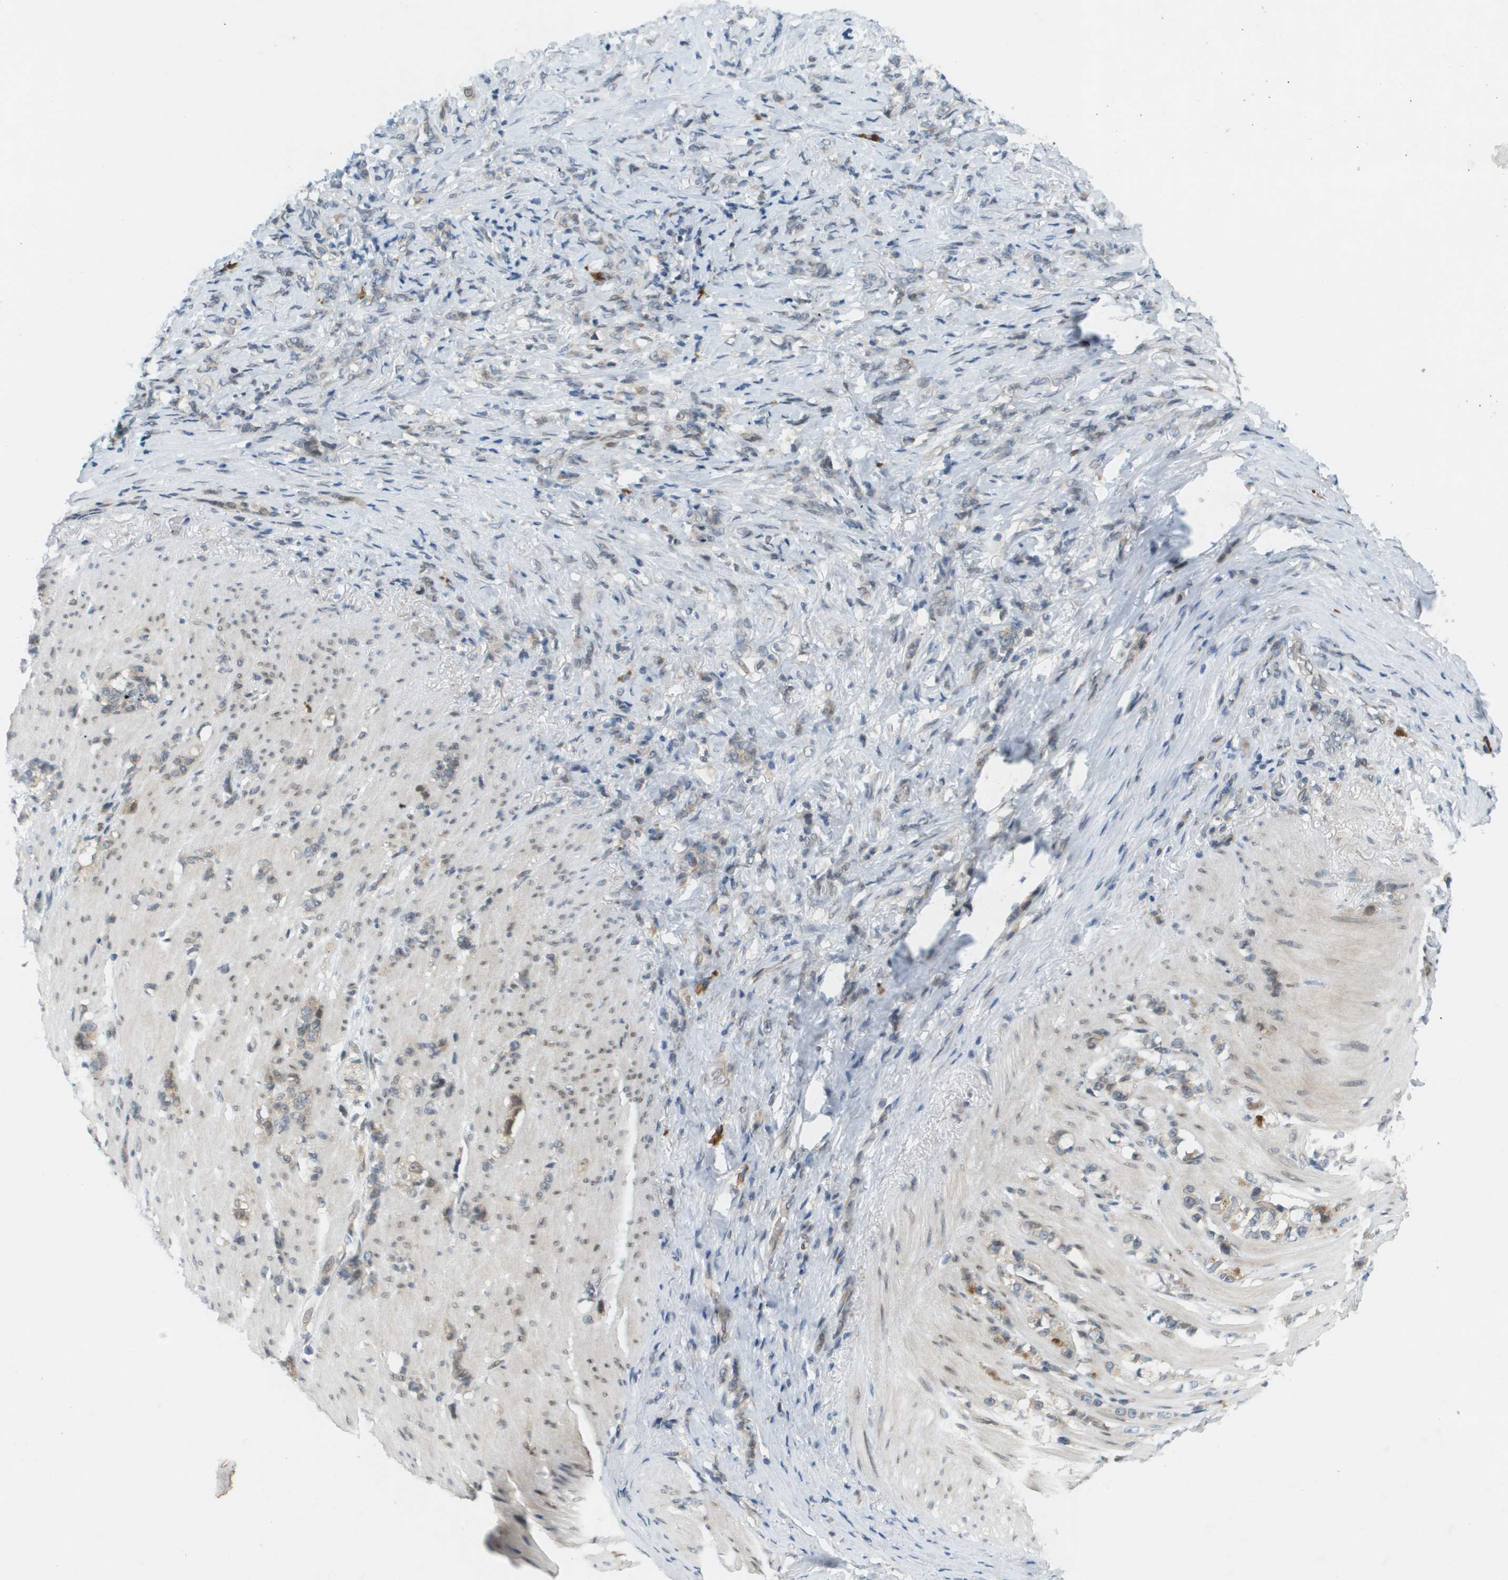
{"staining": {"intensity": "weak", "quantity": ">75%", "location": "cytoplasmic/membranous,nuclear"}, "tissue": "stomach cancer", "cell_type": "Tumor cells", "image_type": "cancer", "snomed": [{"axis": "morphology", "description": "Adenocarcinoma, NOS"}, {"axis": "topography", "description": "Stomach, lower"}], "caption": "A histopathology image of stomach adenocarcinoma stained for a protein reveals weak cytoplasmic/membranous and nuclear brown staining in tumor cells.", "gene": "CACNB4", "patient": {"sex": "male", "age": 88}}